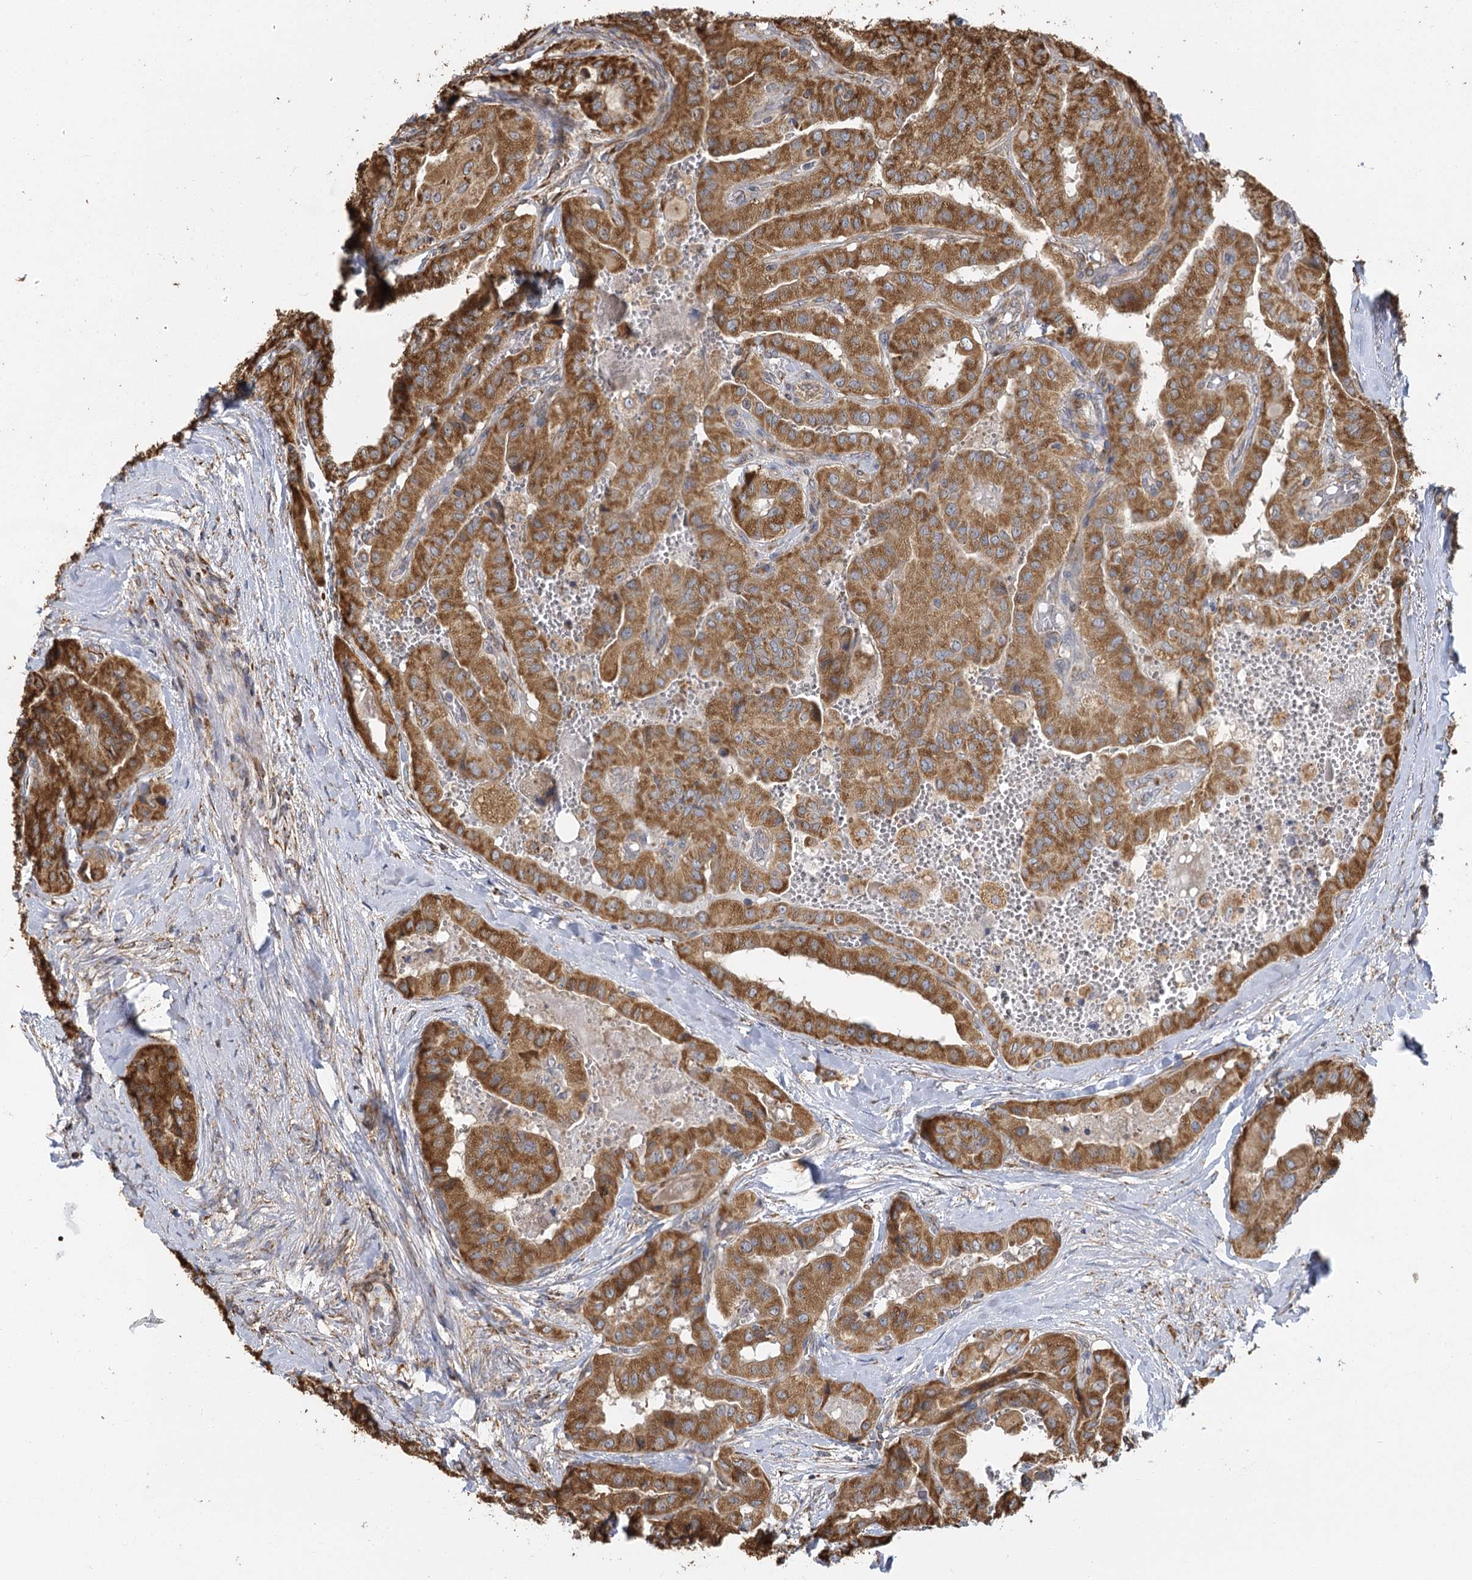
{"staining": {"intensity": "moderate", "quantity": ">75%", "location": "cytoplasmic/membranous"}, "tissue": "thyroid cancer", "cell_type": "Tumor cells", "image_type": "cancer", "snomed": [{"axis": "morphology", "description": "Papillary adenocarcinoma, NOS"}, {"axis": "topography", "description": "Thyroid gland"}], "caption": "Protein positivity by IHC demonstrates moderate cytoplasmic/membranous positivity in about >75% of tumor cells in thyroid papillary adenocarcinoma.", "gene": "IL11RA", "patient": {"sex": "female", "age": 59}}